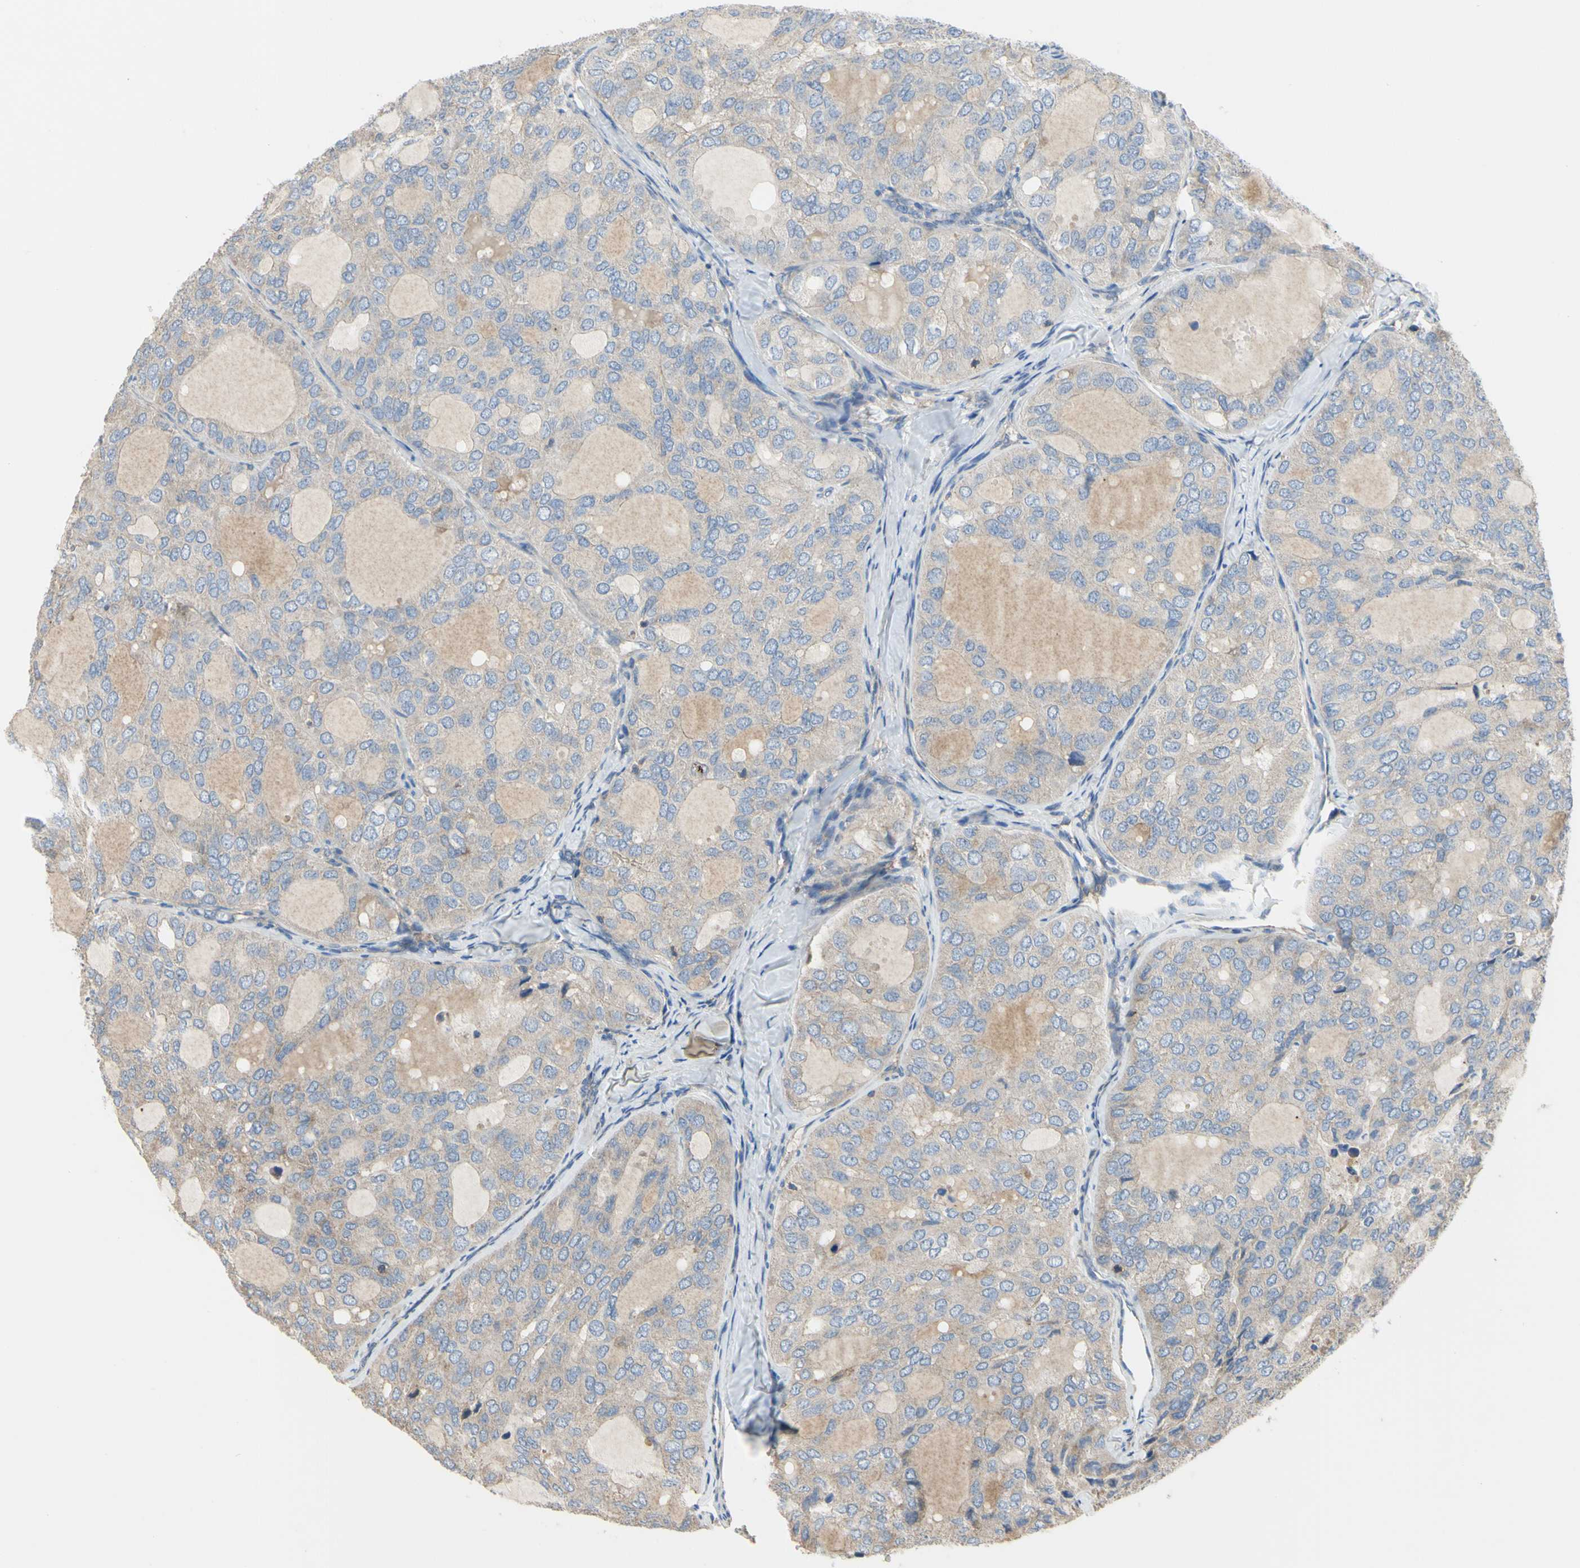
{"staining": {"intensity": "weak", "quantity": "25%-75%", "location": "cytoplasmic/membranous"}, "tissue": "thyroid cancer", "cell_type": "Tumor cells", "image_type": "cancer", "snomed": [{"axis": "morphology", "description": "Follicular adenoma carcinoma, NOS"}, {"axis": "topography", "description": "Thyroid gland"}], "caption": "Thyroid cancer (follicular adenoma carcinoma) tissue shows weak cytoplasmic/membranous staining in about 25%-75% of tumor cells", "gene": "BECN1", "patient": {"sex": "male", "age": 75}}